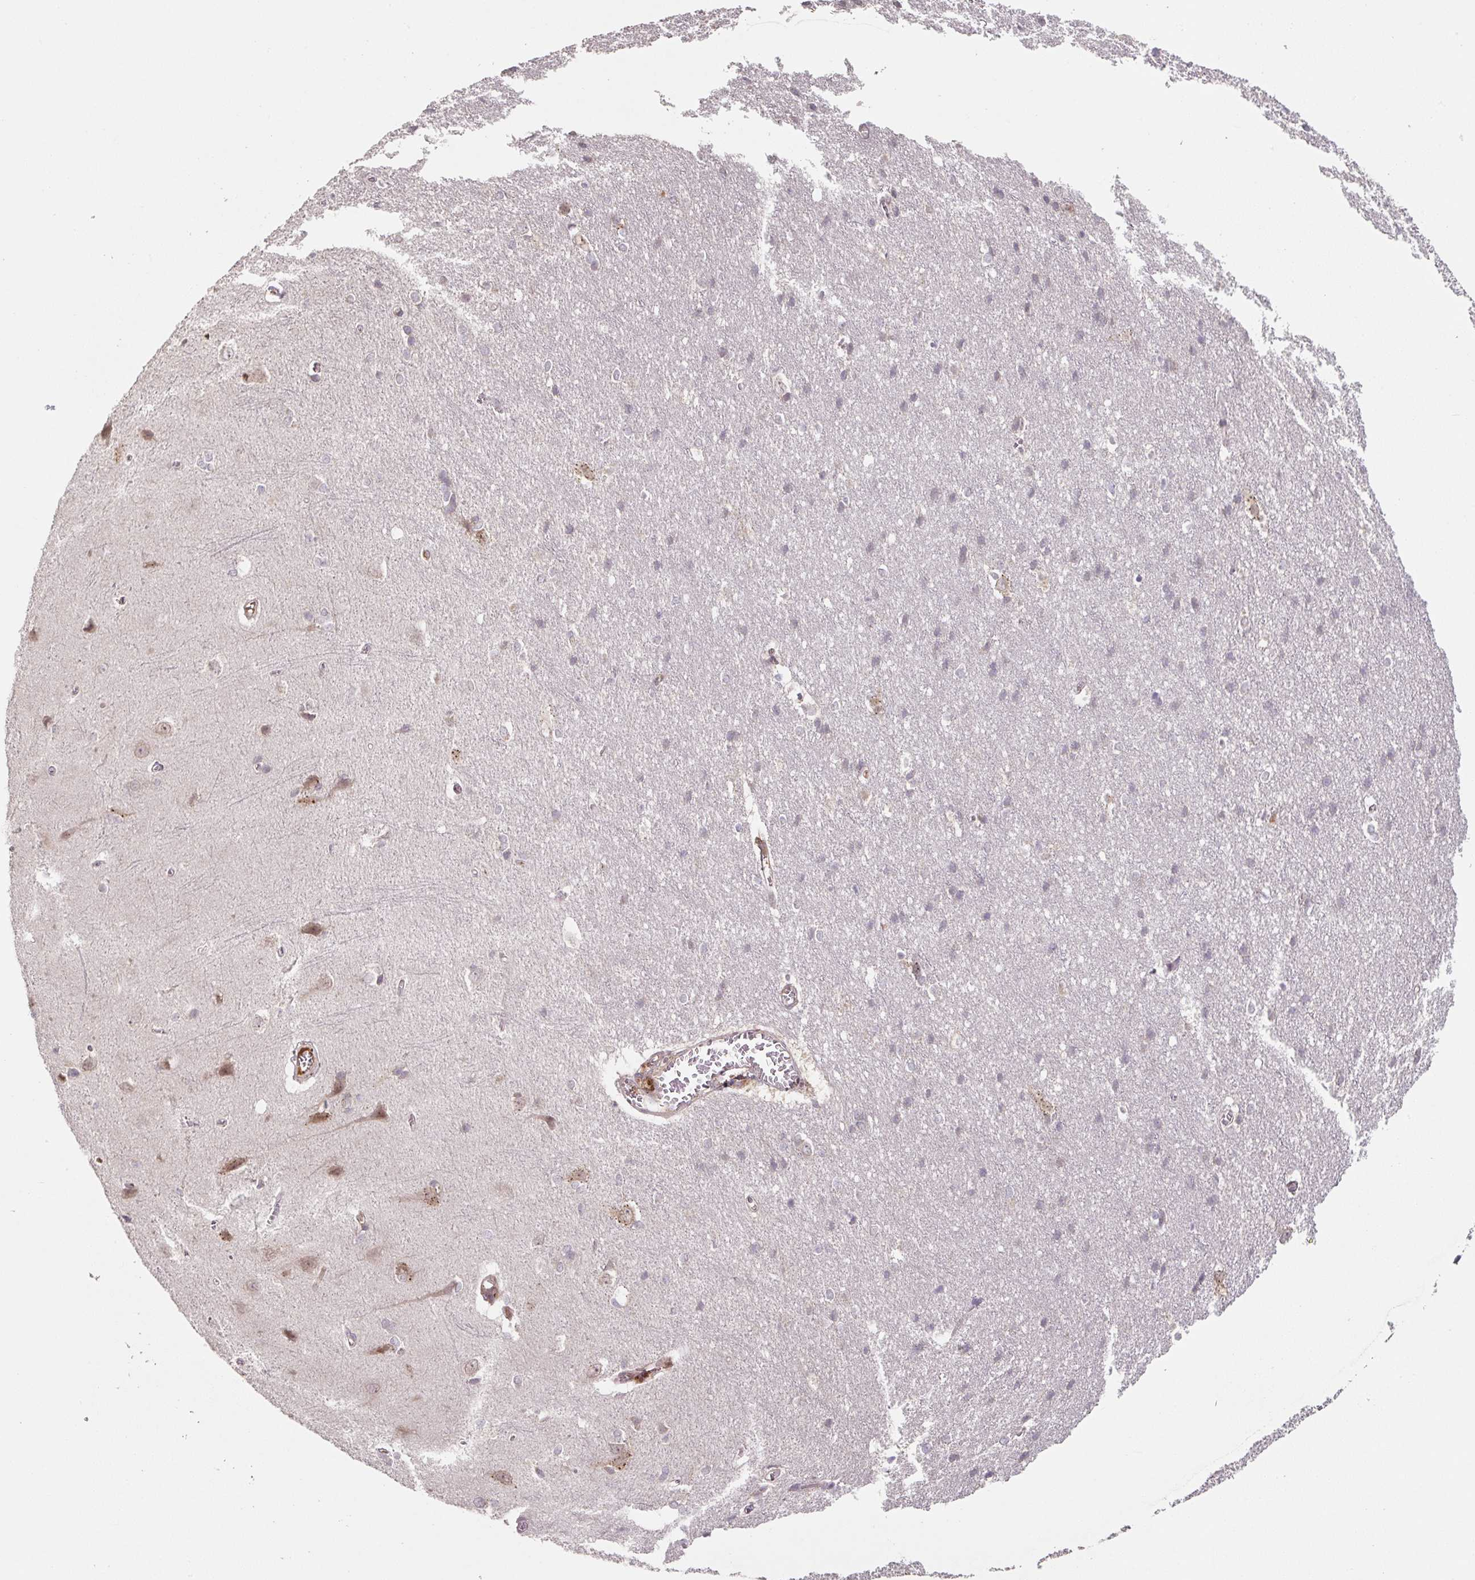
{"staining": {"intensity": "negative", "quantity": "none", "location": "none"}, "tissue": "cerebral cortex", "cell_type": "Endothelial cells", "image_type": "normal", "snomed": [{"axis": "morphology", "description": "Normal tissue, NOS"}, {"axis": "topography", "description": "Cerebral cortex"}], "caption": "High magnification brightfield microscopy of normal cerebral cortex stained with DAB (brown) and counterstained with hematoxylin (blue): endothelial cells show no significant positivity.", "gene": "C2orf73", "patient": {"sex": "male", "age": 37}}